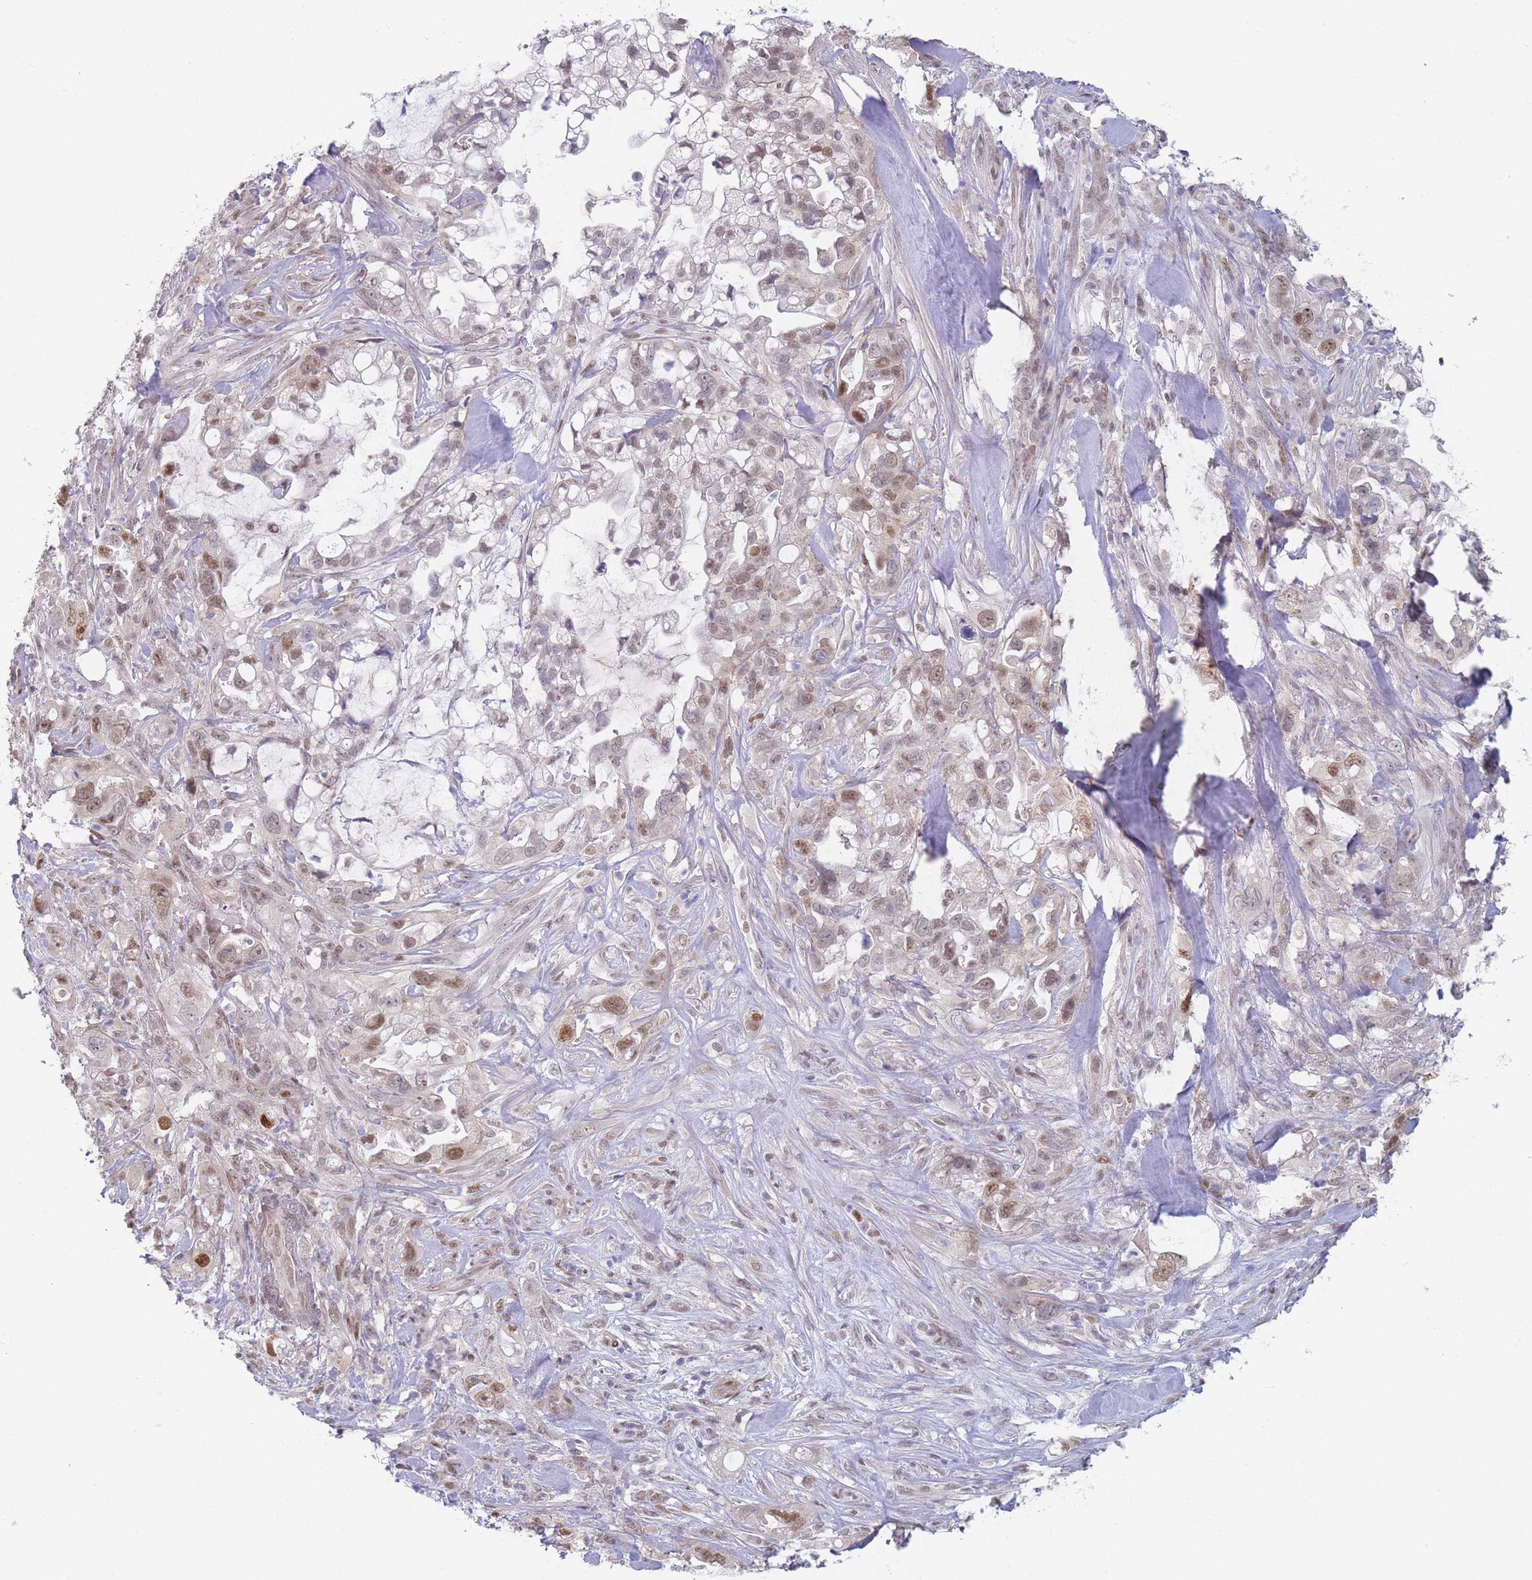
{"staining": {"intensity": "moderate", "quantity": "<25%", "location": "nuclear"}, "tissue": "pancreatic cancer", "cell_type": "Tumor cells", "image_type": "cancer", "snomed": [{"axis": "morphology", "description": "Adenocarcinoma, NOS"}, {"axis": "topography", "description": "Pancreas"}], "caption": "Protein positivity by immunohistochemistry (IHC) shows moderate nuclear expression in about <25% of tumor cells in pancreatic adenocarcinoma.", "gene": "ANKRD10", "patient": {"sex": "female", "age": 61}}